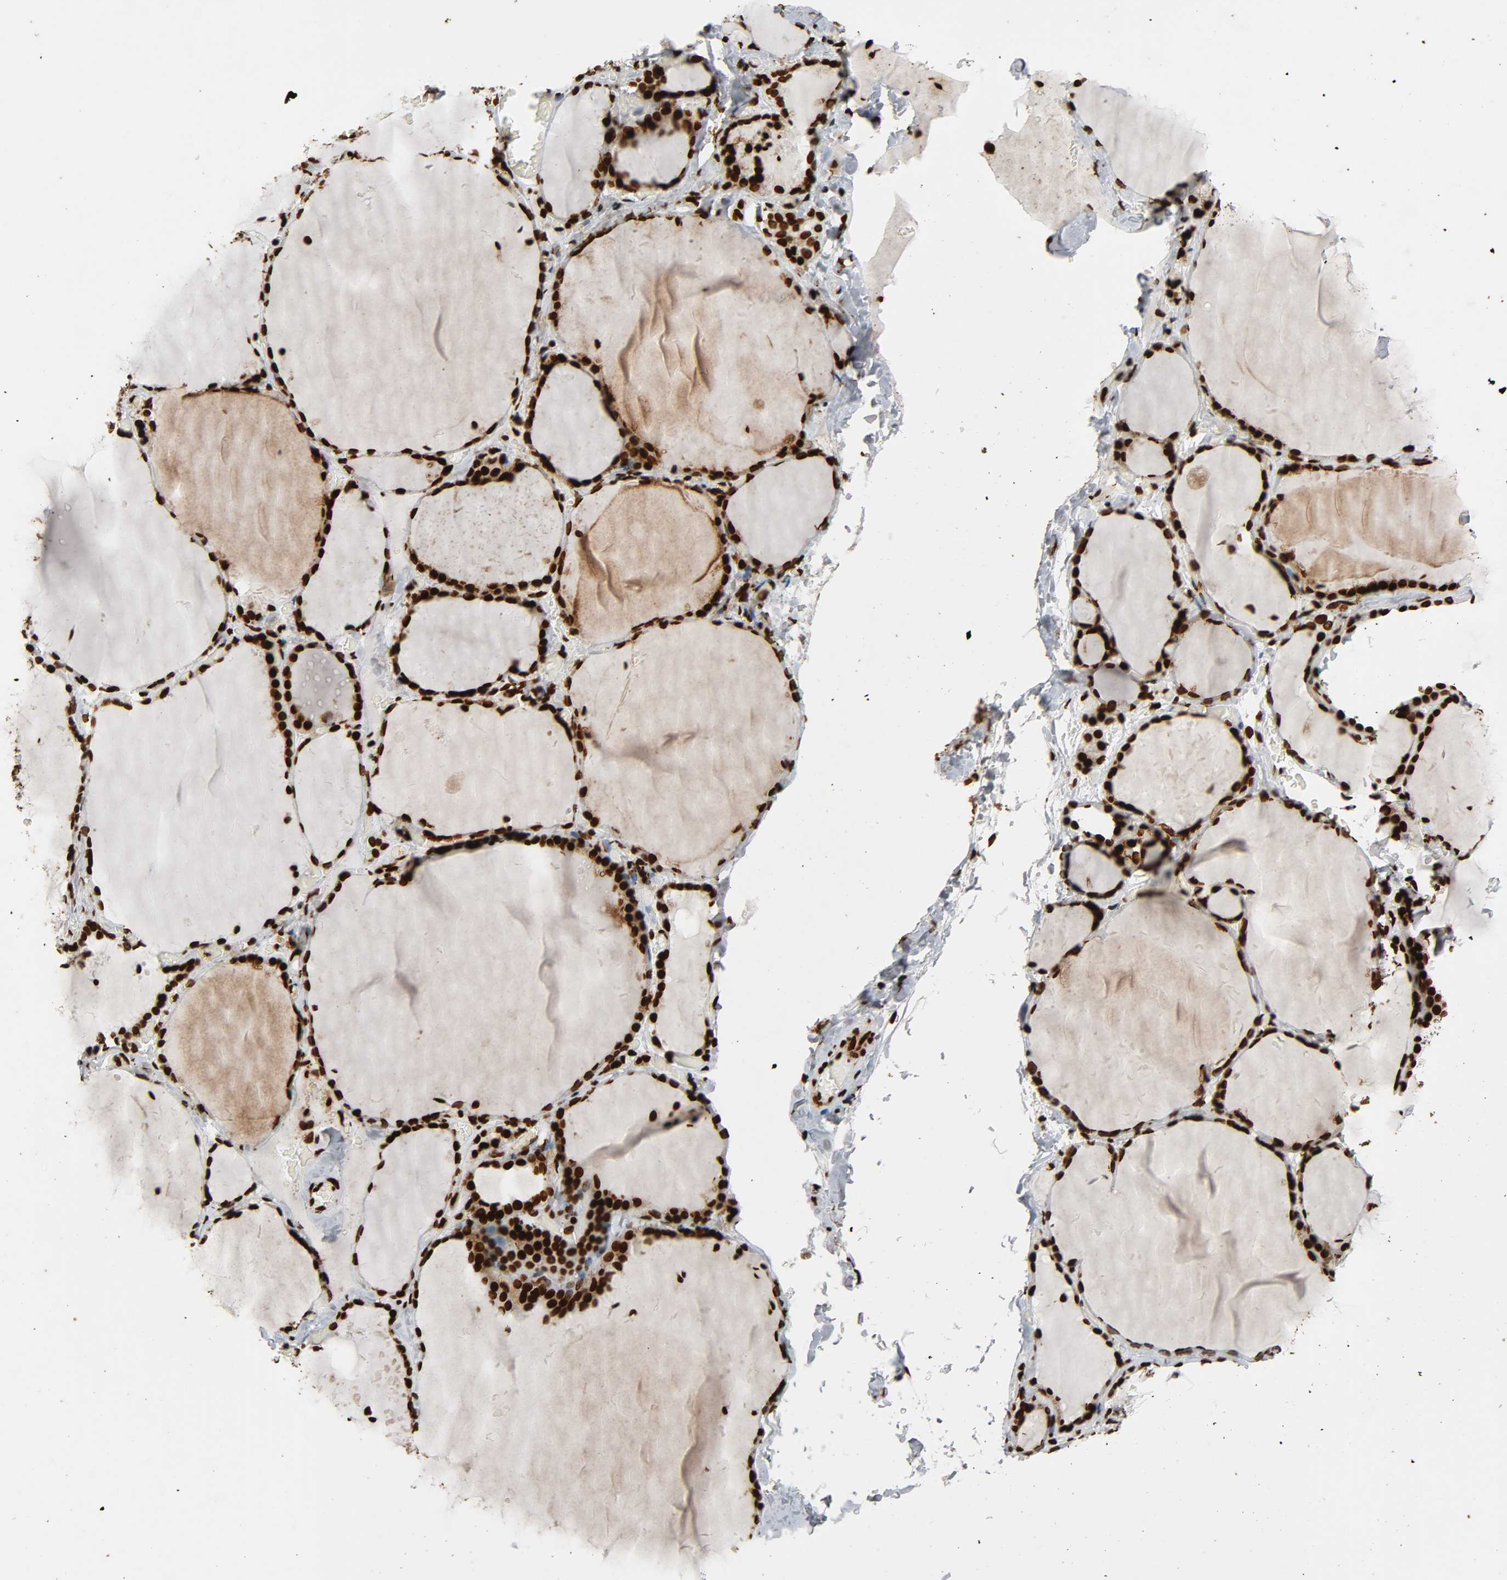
{"staining": {"intensity": "strong", "quantity": ">75%", "location": "nuclear"}, "tissue": "thyroid gland", "cell_type": "Glandular cells", "image_type": "normal", "snomed": [{"axis": "morphology", "description": "Normal tissue, NOS"}, {"axis": "topography", "description": "Thyroid gland"}], "caption": "Immunohistochemistry histopathology image of benign thyroid gland: human thyroid gland stained using IHC displays high levels of strong protein expression localized specifically in the nuclear of glandular cells, appearing as a nuclear brown color.", "gene": "RXRA", "patient": {"sex": "female", "age": 22}}